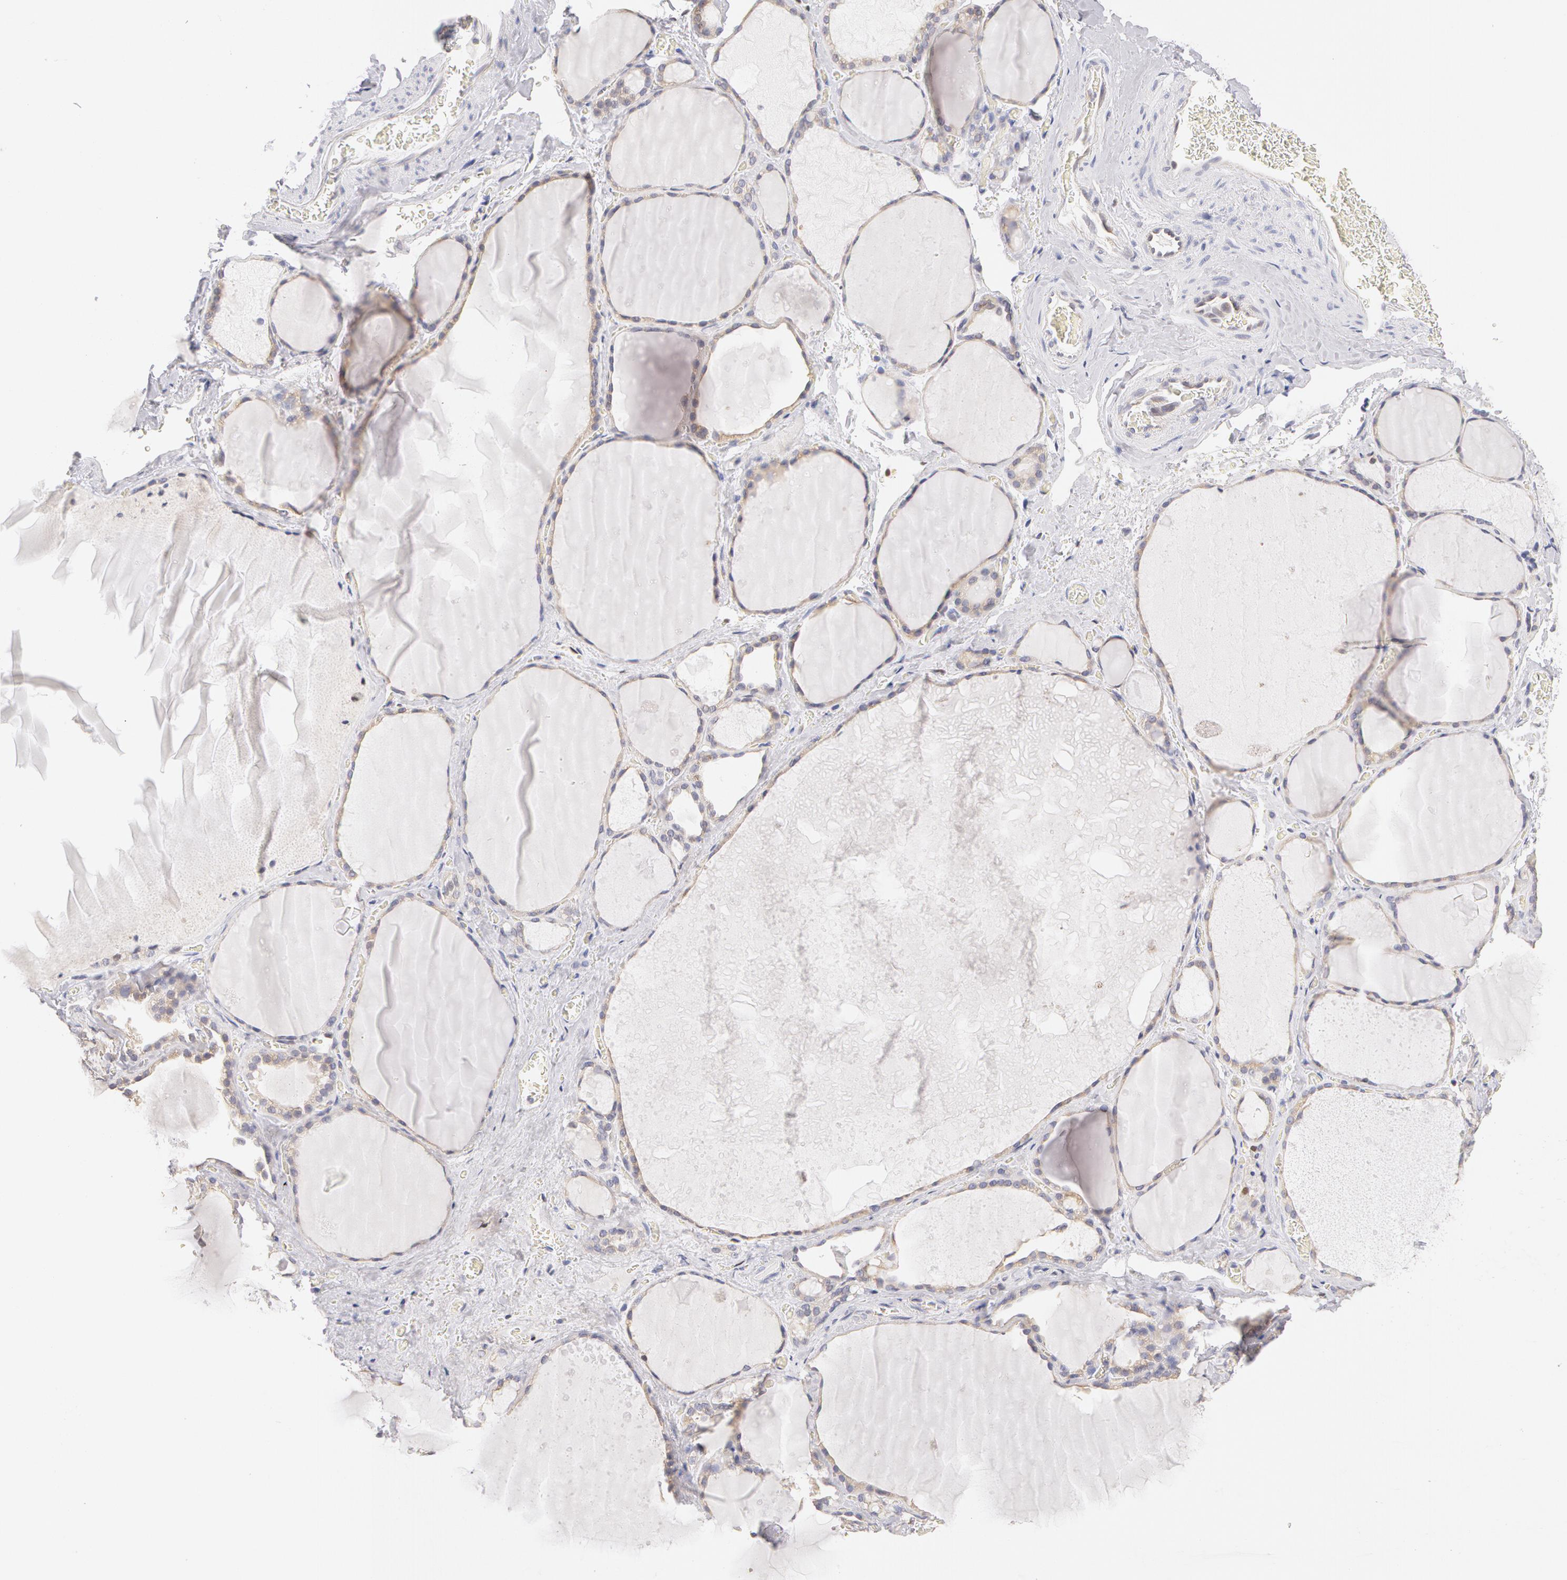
{"staining": {"intensity": "weak", "quantity": "<25%", "location": "cytoplasmic/membranous,nuclear"}, "tissue": "thyroid gland", "cell_type": "Glandular cells", "image_type": "normal", "snomed": [{"axis": "morphology", "description": "Normal tissue, NOS"}, {"axis": "topography", "description": "Thyroid gland"}], "caption": "Human thyroid gland stained for a protein using IHC demonstrates no expression in glandular cells.", "gene": "DDX3X", "patient": {"sex": "male", "age": 76}}